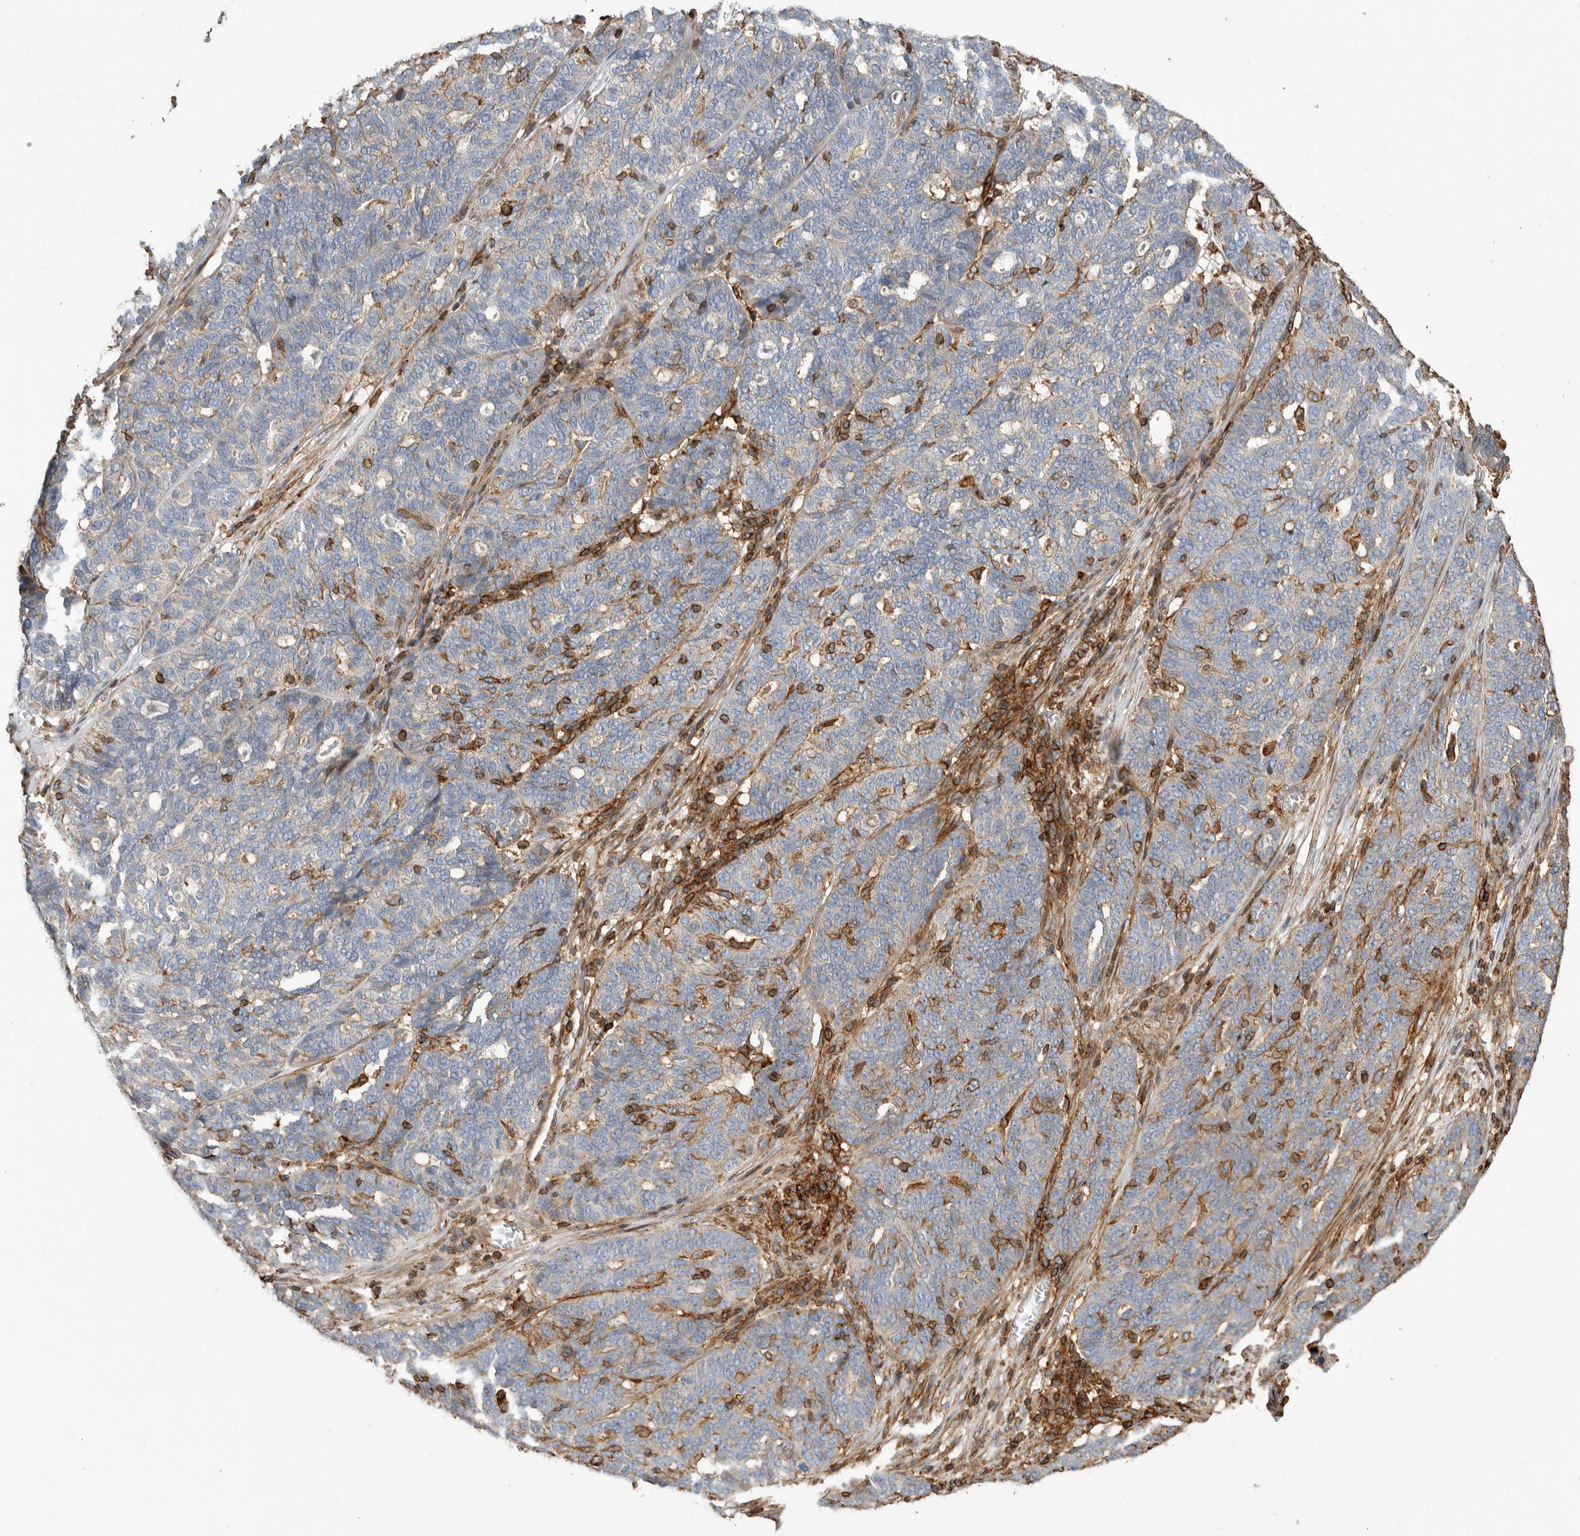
{"staining": {"intensity": "negative", "quantity": "none", "location": "none"}, "tissue": "ovarian cancer", "cell_type": "Tumor cells", "image_type": "cancer", "snomed": [{"axis": "morphology", "description": "Cystadenocarcinoma, serous, NOS"}, {"axis": "topography", "description": "Ovary"}], "caption": "Ovarian cancer was stained to show a protein in brown. There is no significant expression in tumor cells.", "gene": "GPER1", "patient": {"sex": "female", "age": 59}}